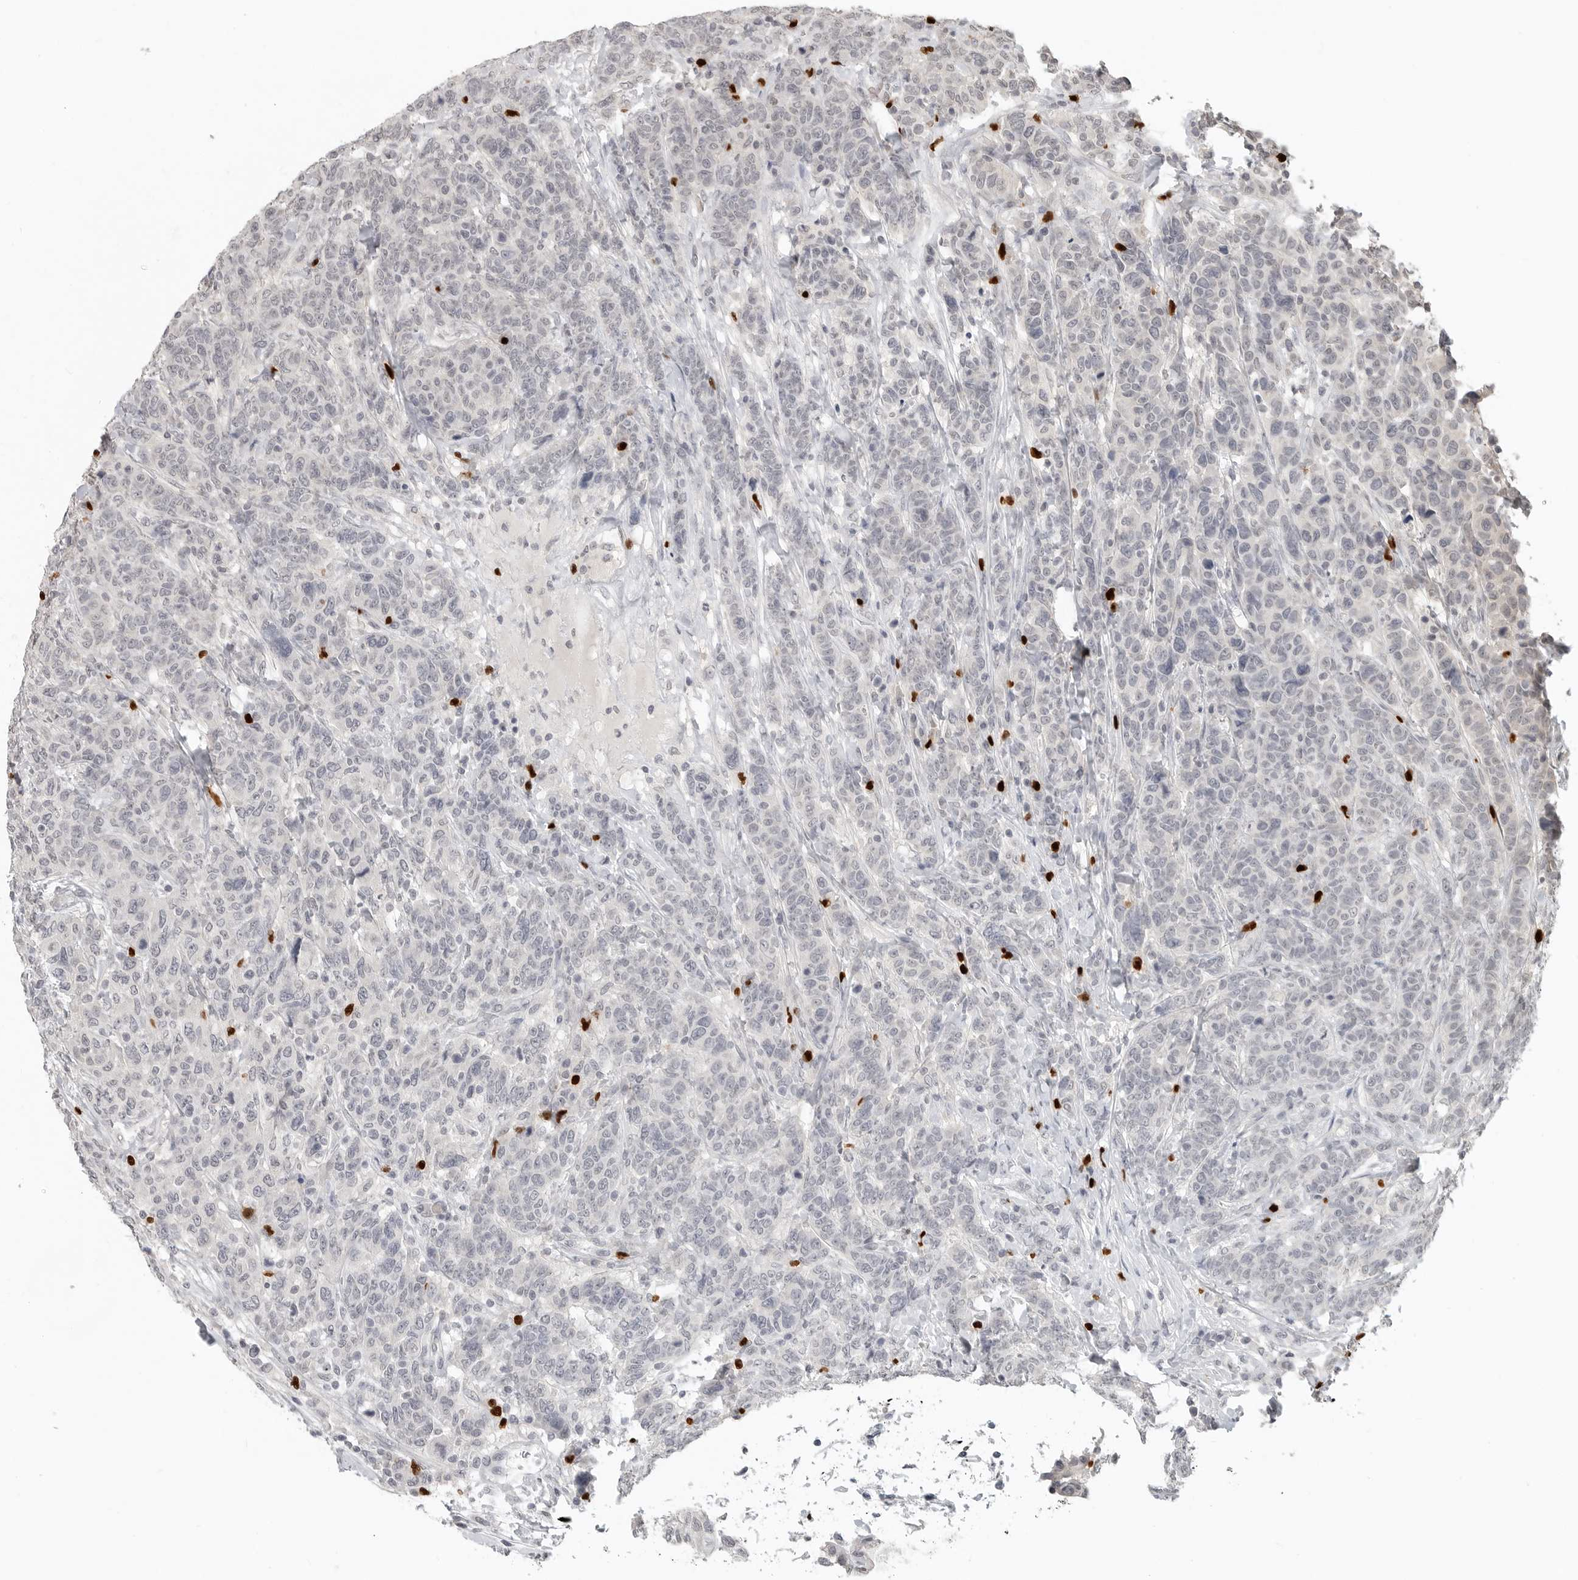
{"staining": {"intensity": "negative", "quantity": "none", "location": "none"}, "tissue": "breast cancer", "cell_type": "Tumor cells", "image_type": "cancer", "snomed": [{"axis": "morphology", "description": "Duct carcinoma"}, {"axis": "topography", "description": "Breast"}], "caption": "Invasive ductal carcinoma (breast) was stained to show a protein in brown. There is no significant positivity in tumor cells. (DAB (3,3'-diaminobenzidine) IHC with hematoxylin counter stain).", "gene": "FOXP3", "patient": {"sex": "female", "age": 37}}